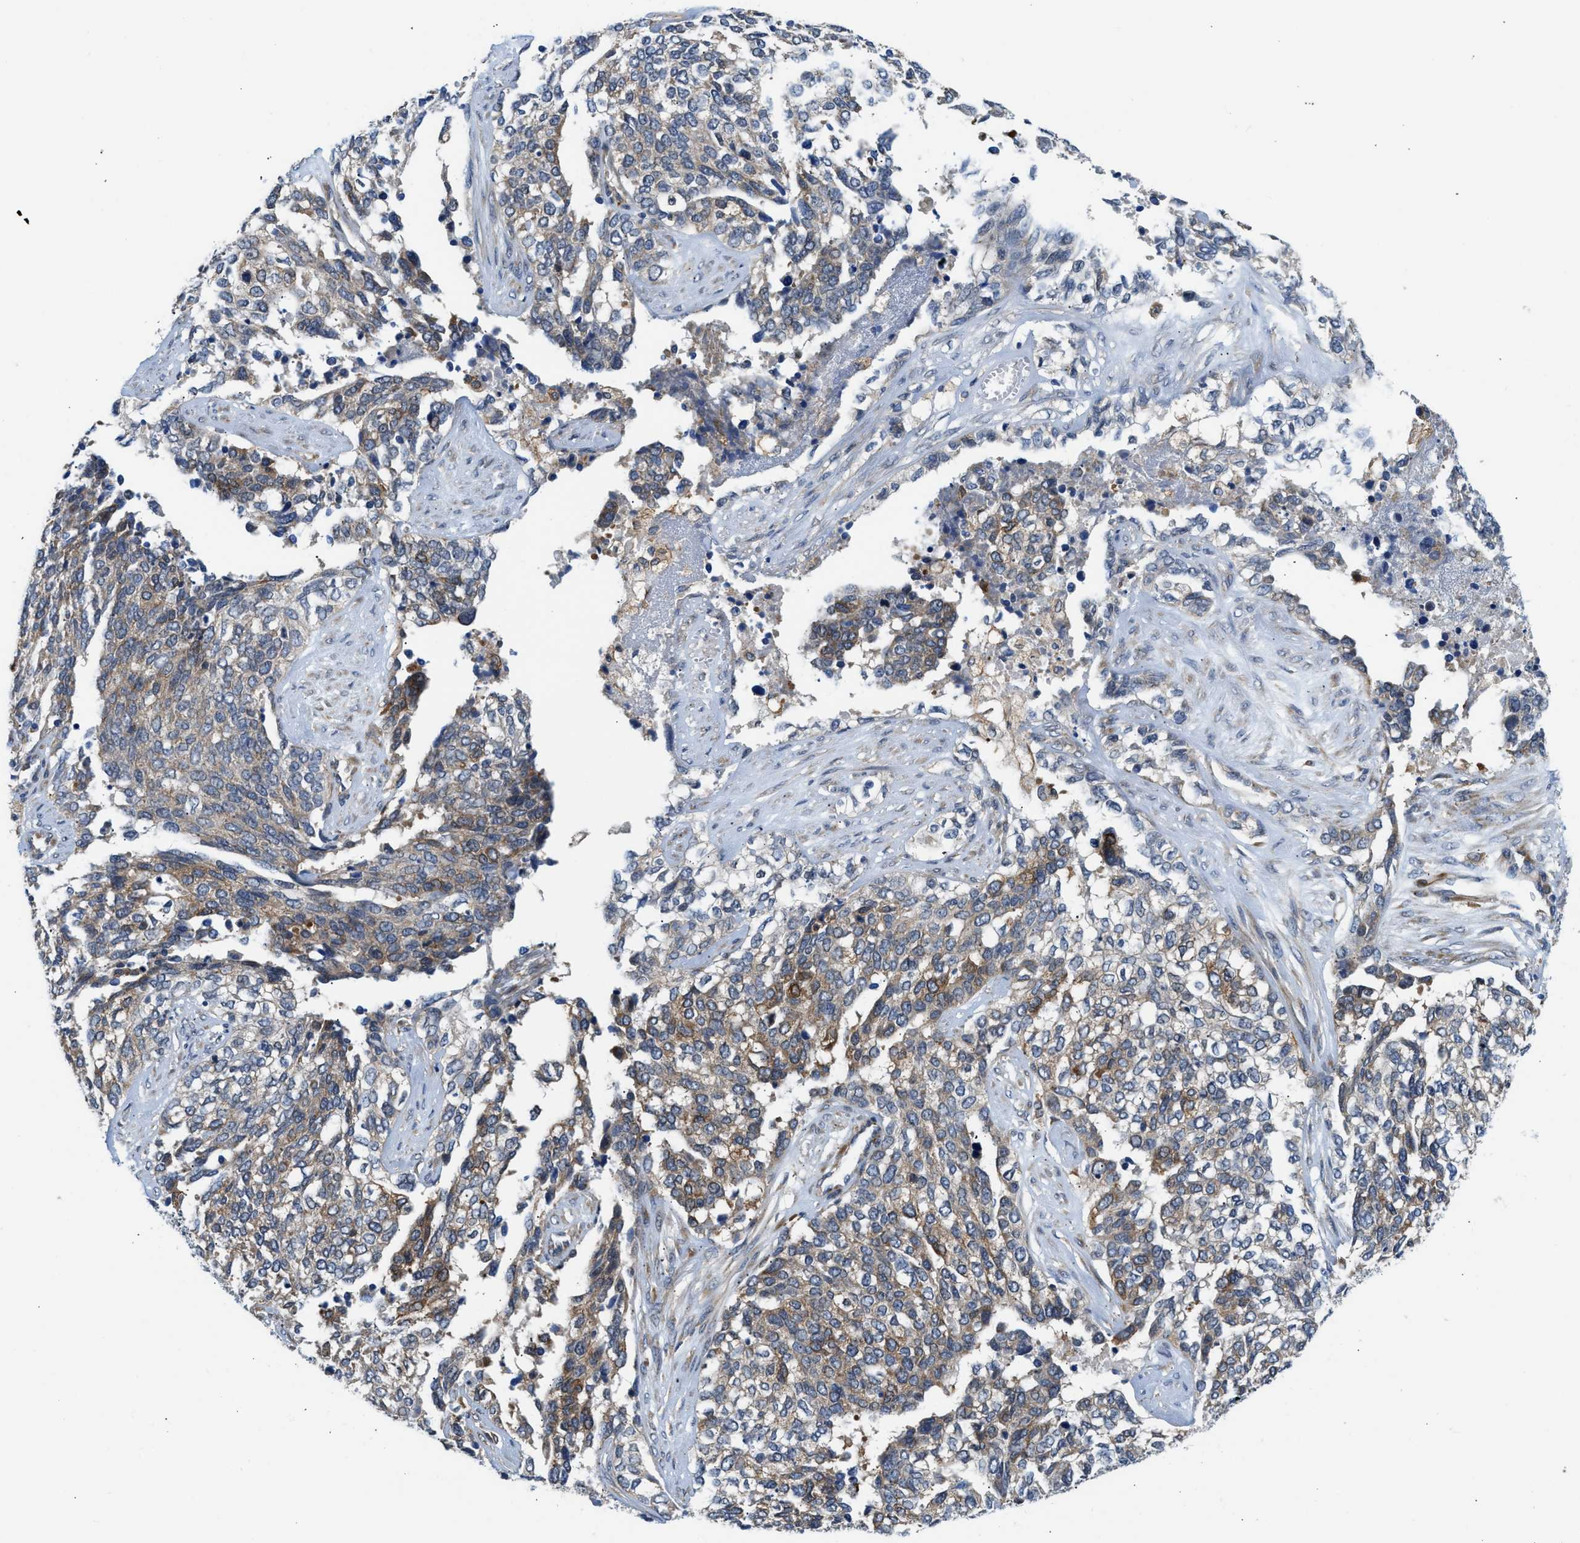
{"staining": {"intensity": "moderate", "quantity": ">75%", "location": "cytoplasmic/membranous"}, "tissue": "ovarian cancer", "cell_type": "Tumor cells", "image_type": "cancer", "snomed": [{"axis": "morphology", "description": "Cystadenocarcinoma, serous, NOS"}, {"axis": "topography", "description": "Ovary"}], "caption": "Ovarian cancer was stained to show a protein in brown. There is medium levels of moderate cytoplasmic/membranous staining in approximately >75% of tumor cells.", "gene": "LPIN2", "patient": {"sex": "female", "age": 44}}